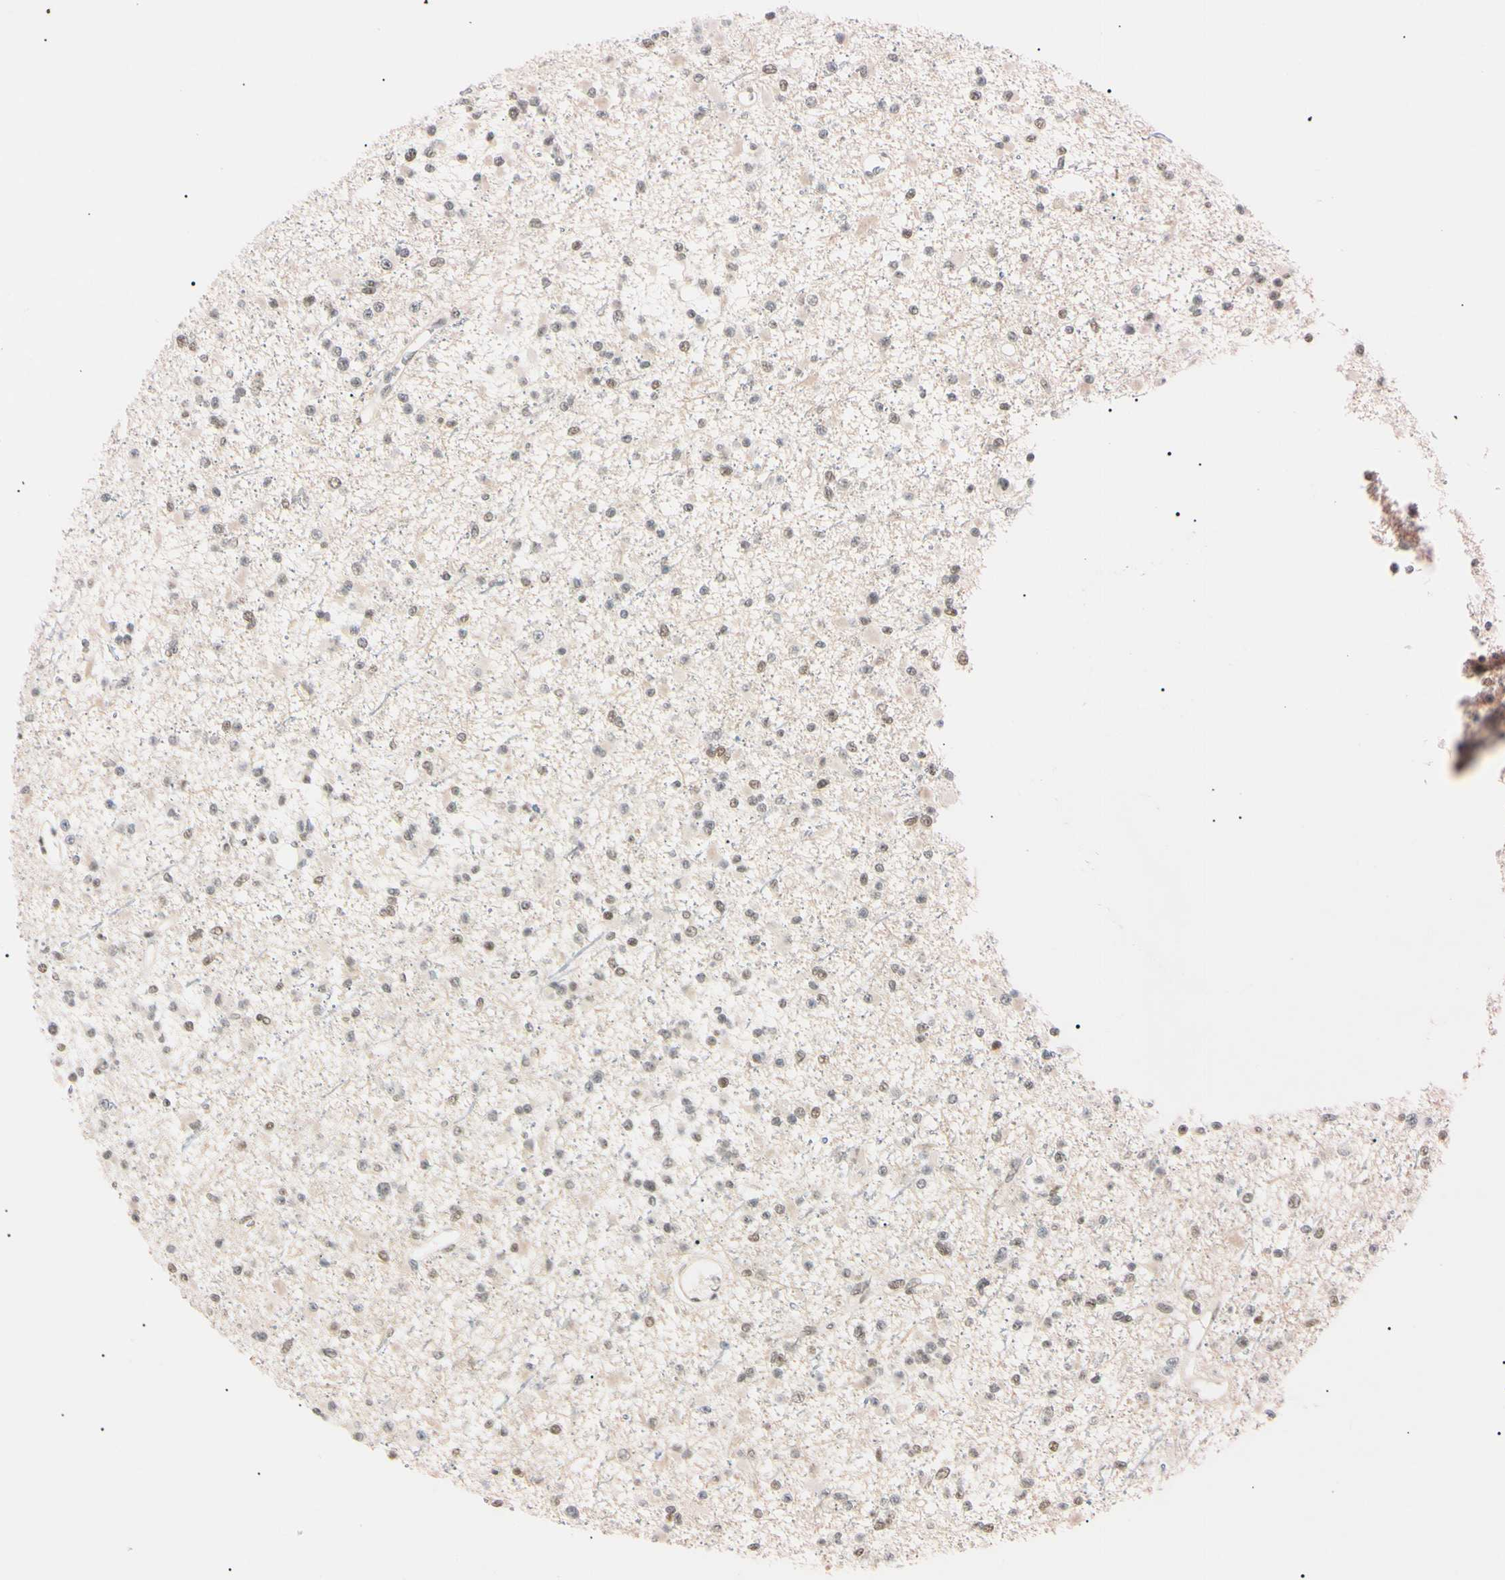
{"staining": {"intensity": "weak", "quantity": "25%-75%", "location": "nuclear"}, "tissue": "glioma", "cell_type": "Tumor cells", "image_type": "cancer", "snomed": [{"axis": "morphology", "description": "Glioma, malignant, Low grade"}, {"axis": "topography", "description": "Brain"}], "caption": "Immunohistochemical staining of human malignant low-grade glioma reveals weak nuclear protein staining in approximately 25%-75% of tumor cells. The protein of interest is shown in brown color, while the nuclei are stained blue.", "gene": "ZNF134", "patient": {"sex": "female", "age": 22}}